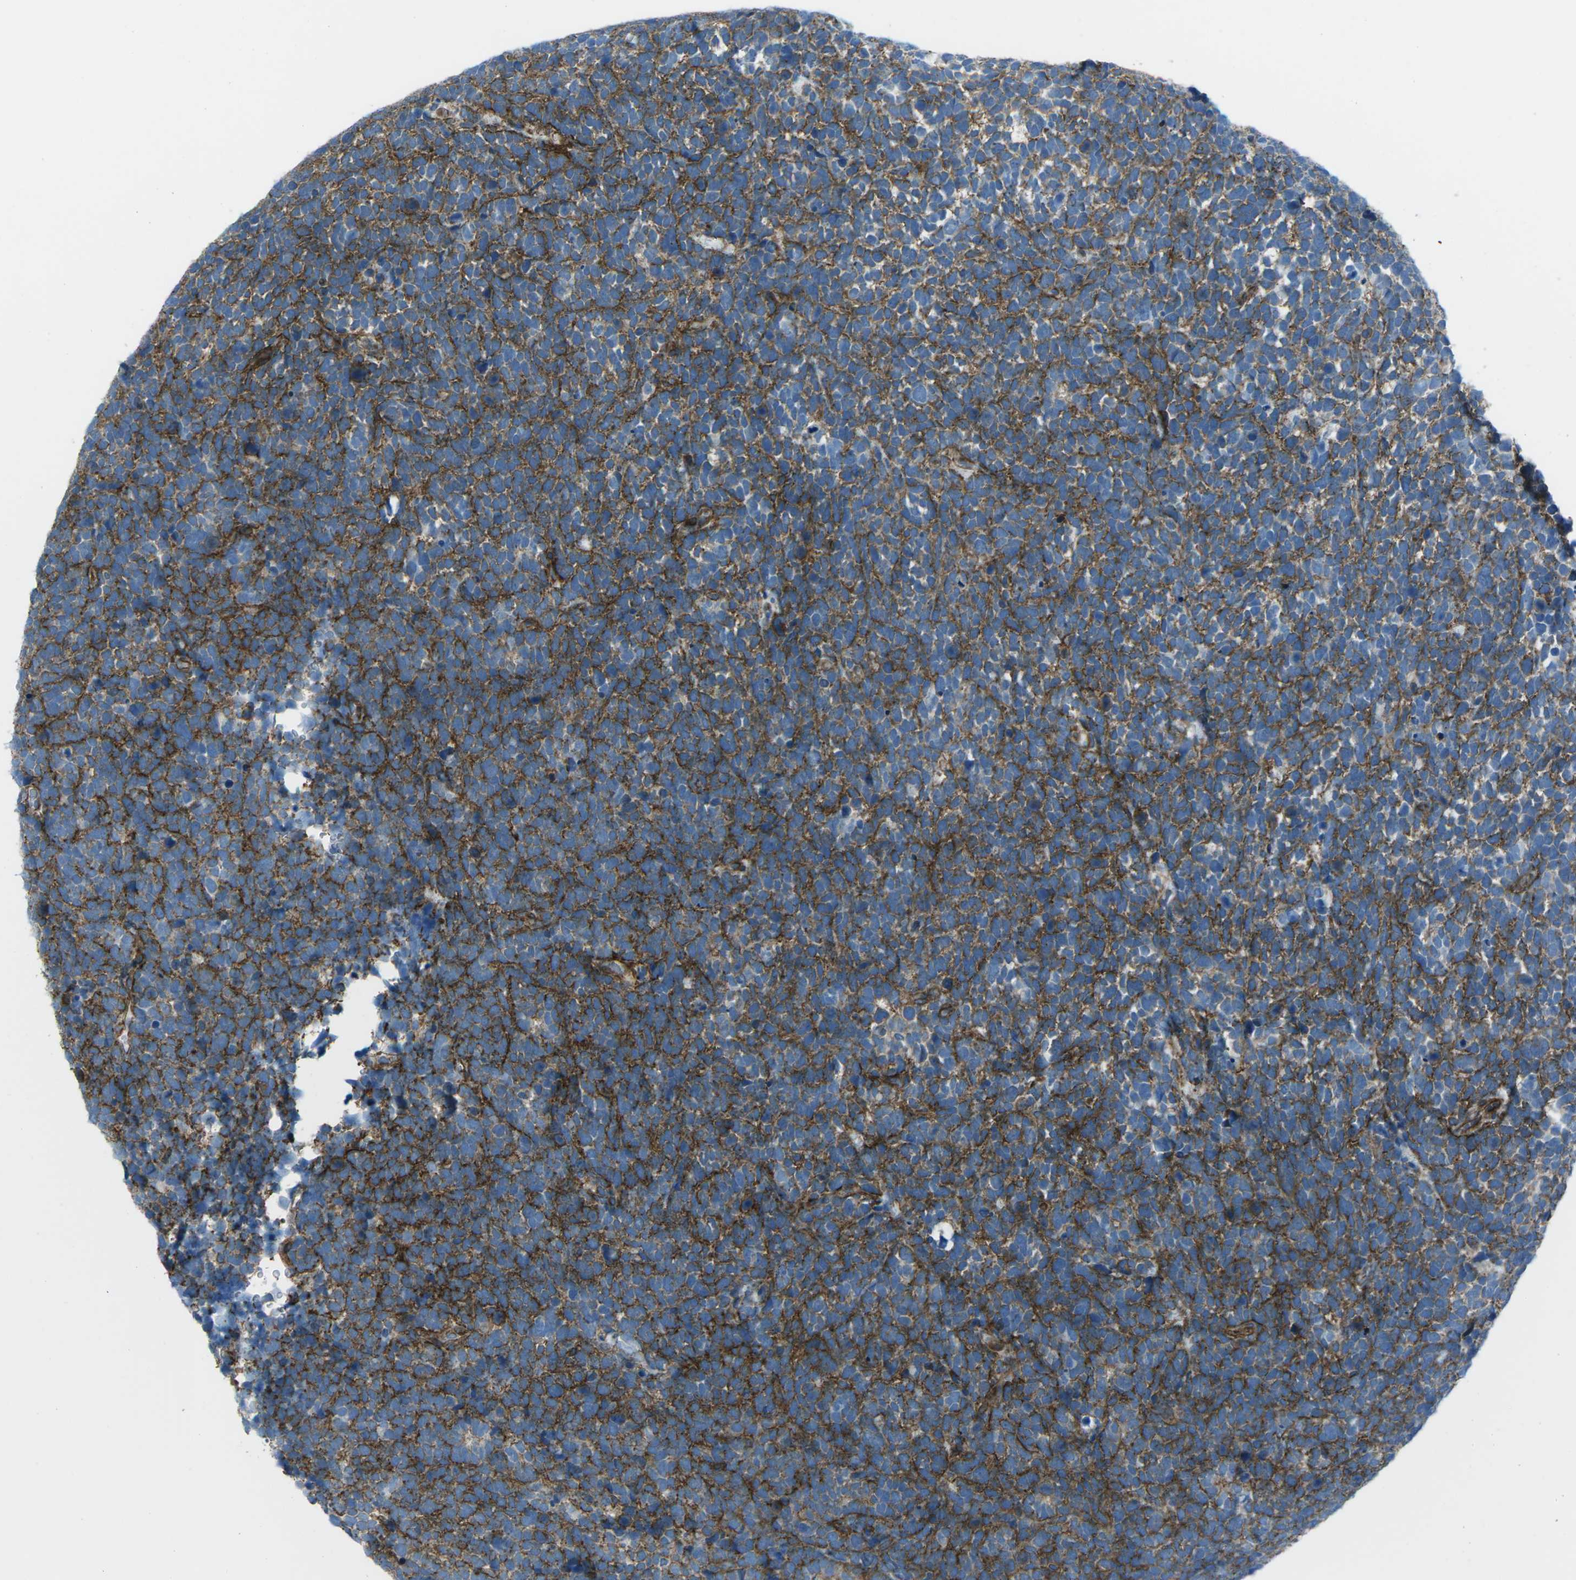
{"staining": {"intensity": "moderate", "quantity": "25%-75%", "location": "cytoplasmic/membranous"}, "tissue": "urothelial cancer", "cell_type": "Tumor cells", "image_type": "cancer", "snomed": [{"axis": "morphology", "description": "Urothelial carcinoma, High grade"}, {"axis": "topography", "description": "Urinary bladder"}], "caption": "Human urothelial carcinoma (high-grade) stained with a brown dye demonstrates moderate cytoplasmic/membranous positive expression in about 25%-75% of tumor cells.", "gene": "UTRN", "patient": {"sex": "female", "age": 82}}